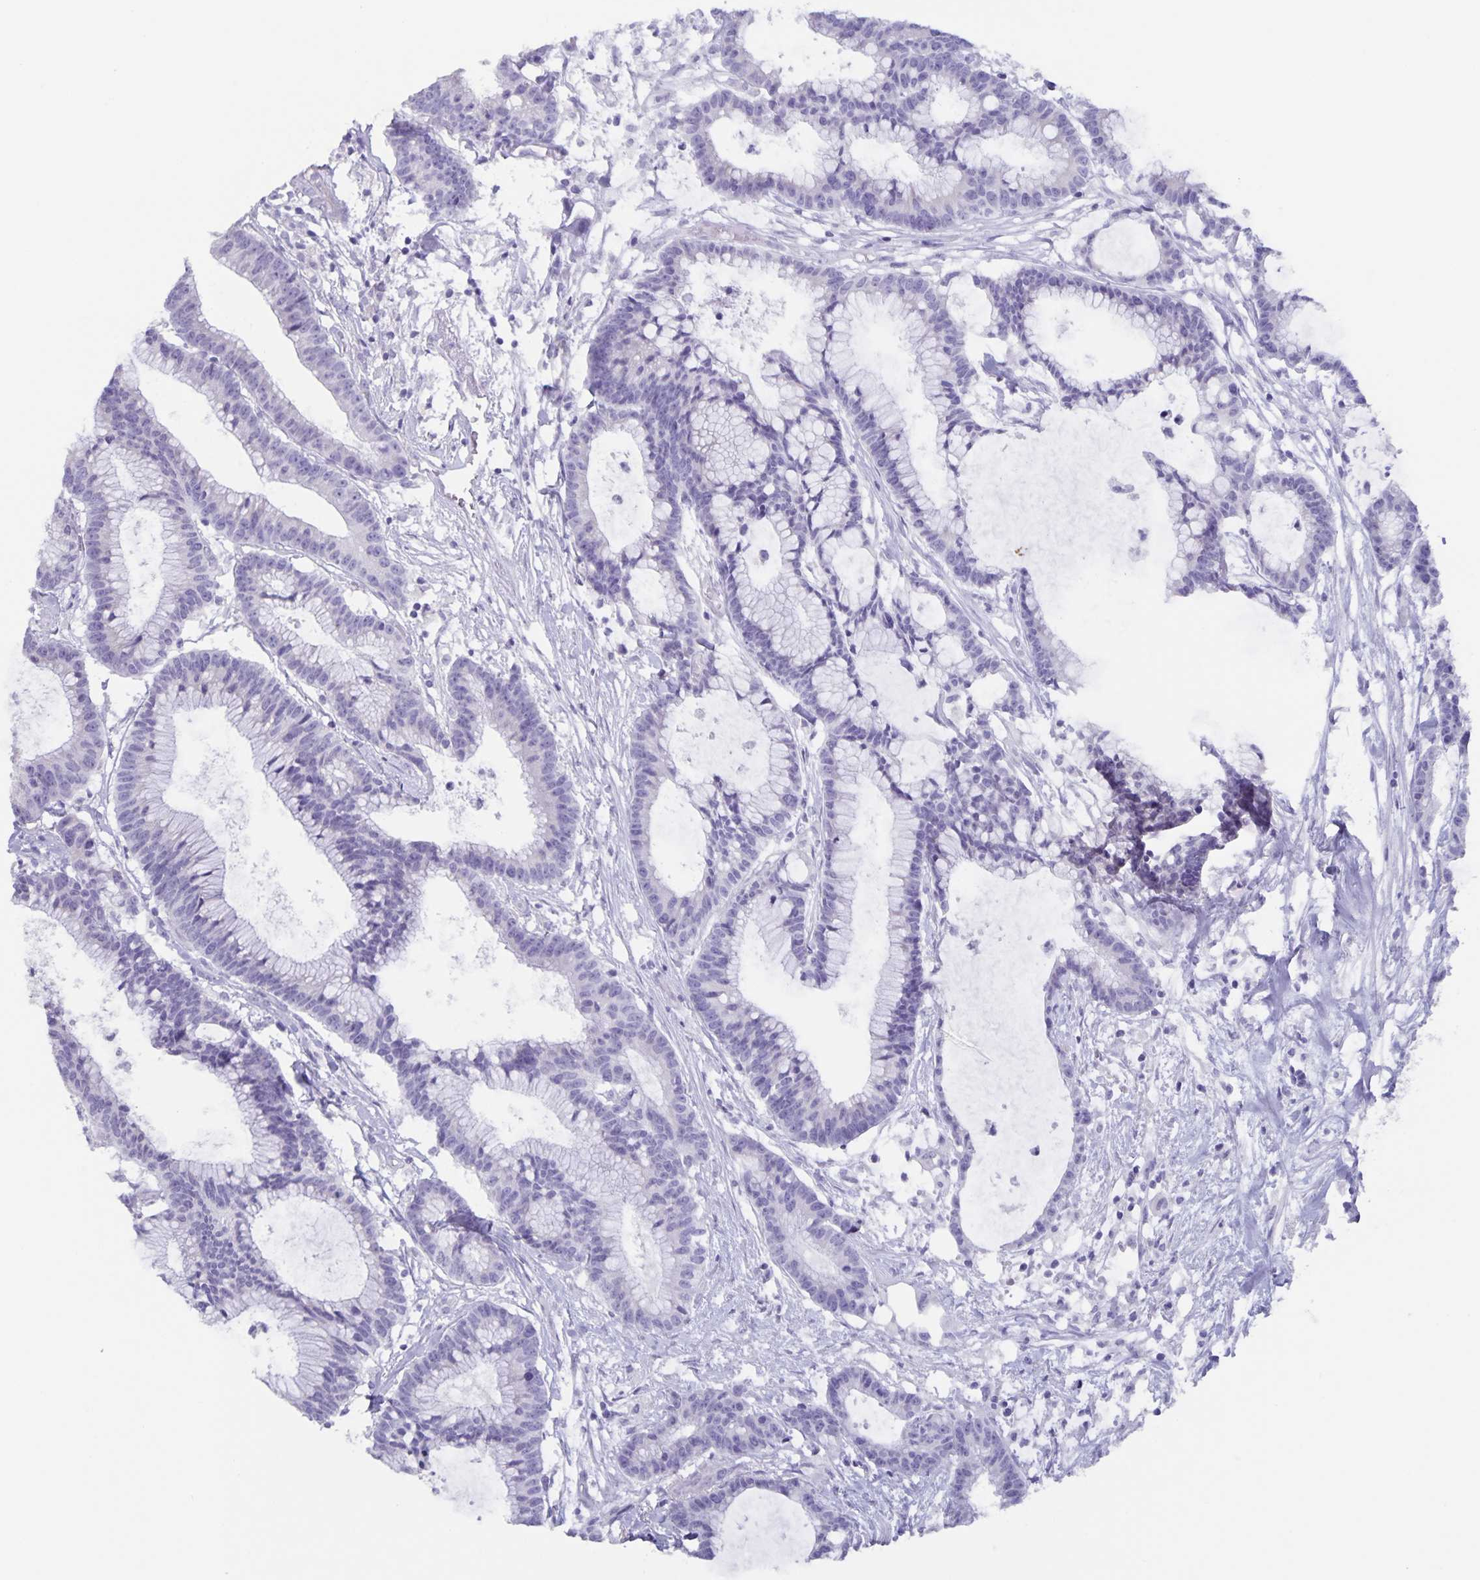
{"staining": {"intensity": "negative", "quantity": "none", "location": "none"}, "tissue": "colorectal cancer", "cell_type": "Tumor cells", "image_type": "cancer", "snomed": [{"axis": "morphology", "description": "Adenocarcinoma, NOS"}, {"axis": "topography", "description": "Colon"}], "caption": "Protein analysis of colorectal cancer (adenocarcinoma) reveals no significant expression in tumor cells. (Immunohistochemistry, brightfield microscopy, high magnification).", "gene": "AQP4", "patient": {"sex": "female", "age": 78}}